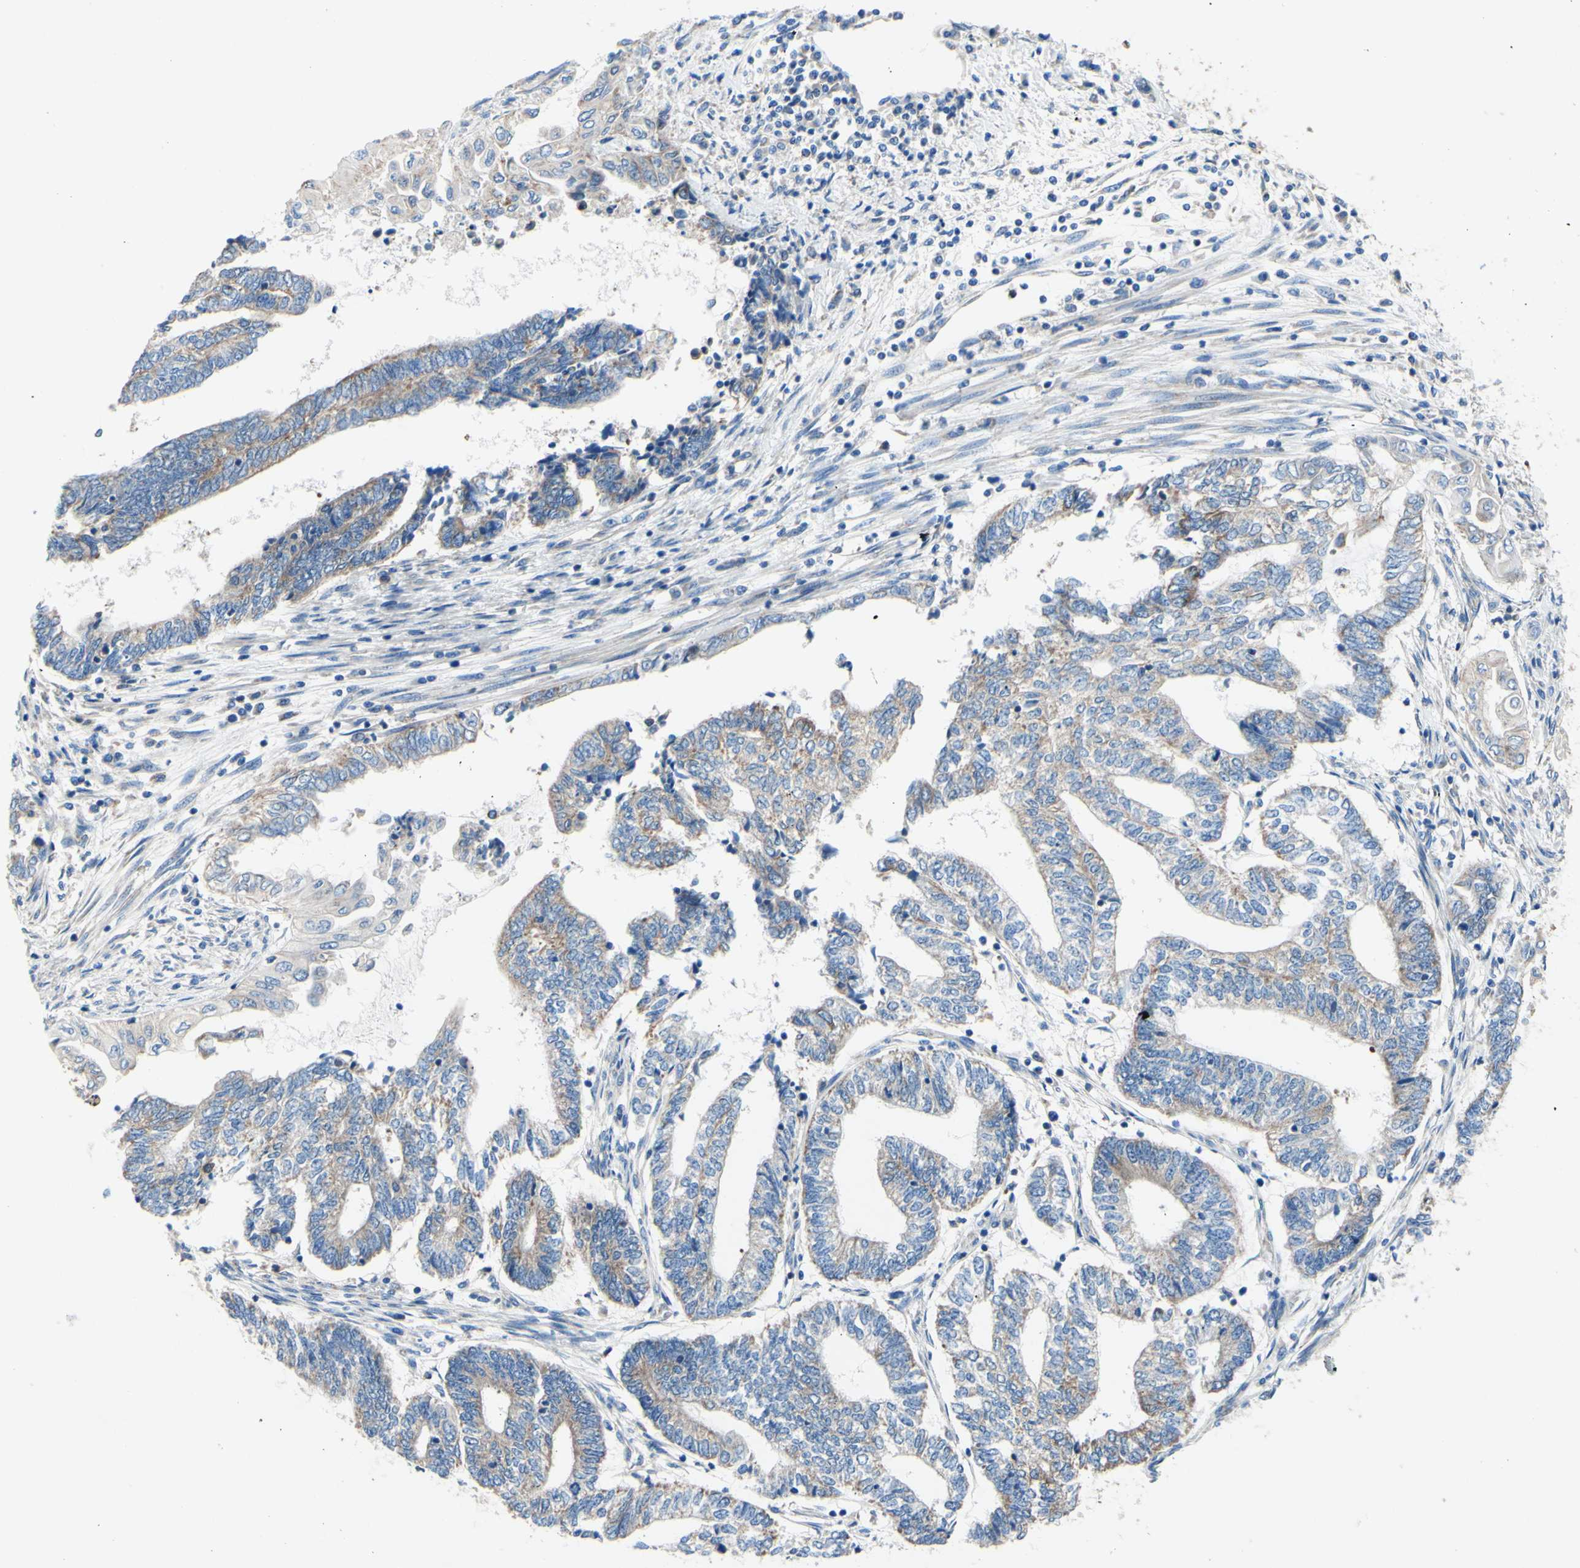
{"staining": {"intensity": "moderate", "quantity": "25%-75%", "location": "cytoplasmic/membranous"}, "tissue": "endometrial cancer", "cell_type": "Tumor cells", "image_type": "cancer", "snomed": [{"axis": "morphology", "description": "Adenocarcinoma, NOS"}, {"axis": "topography", "description": "Uterus"}, {"axis": "topography", "description": "Endometrium"}], "caption": "Approximately 25%-75% of tumor cells in endometrial cancer (adenocarcinoma) exhibit moderate cytoplasmic/membranous protein positivity as visualized by brown immunohistochemical staining.", "gene": "FMR1", "patient": {"sex": "female", "age": 70}}